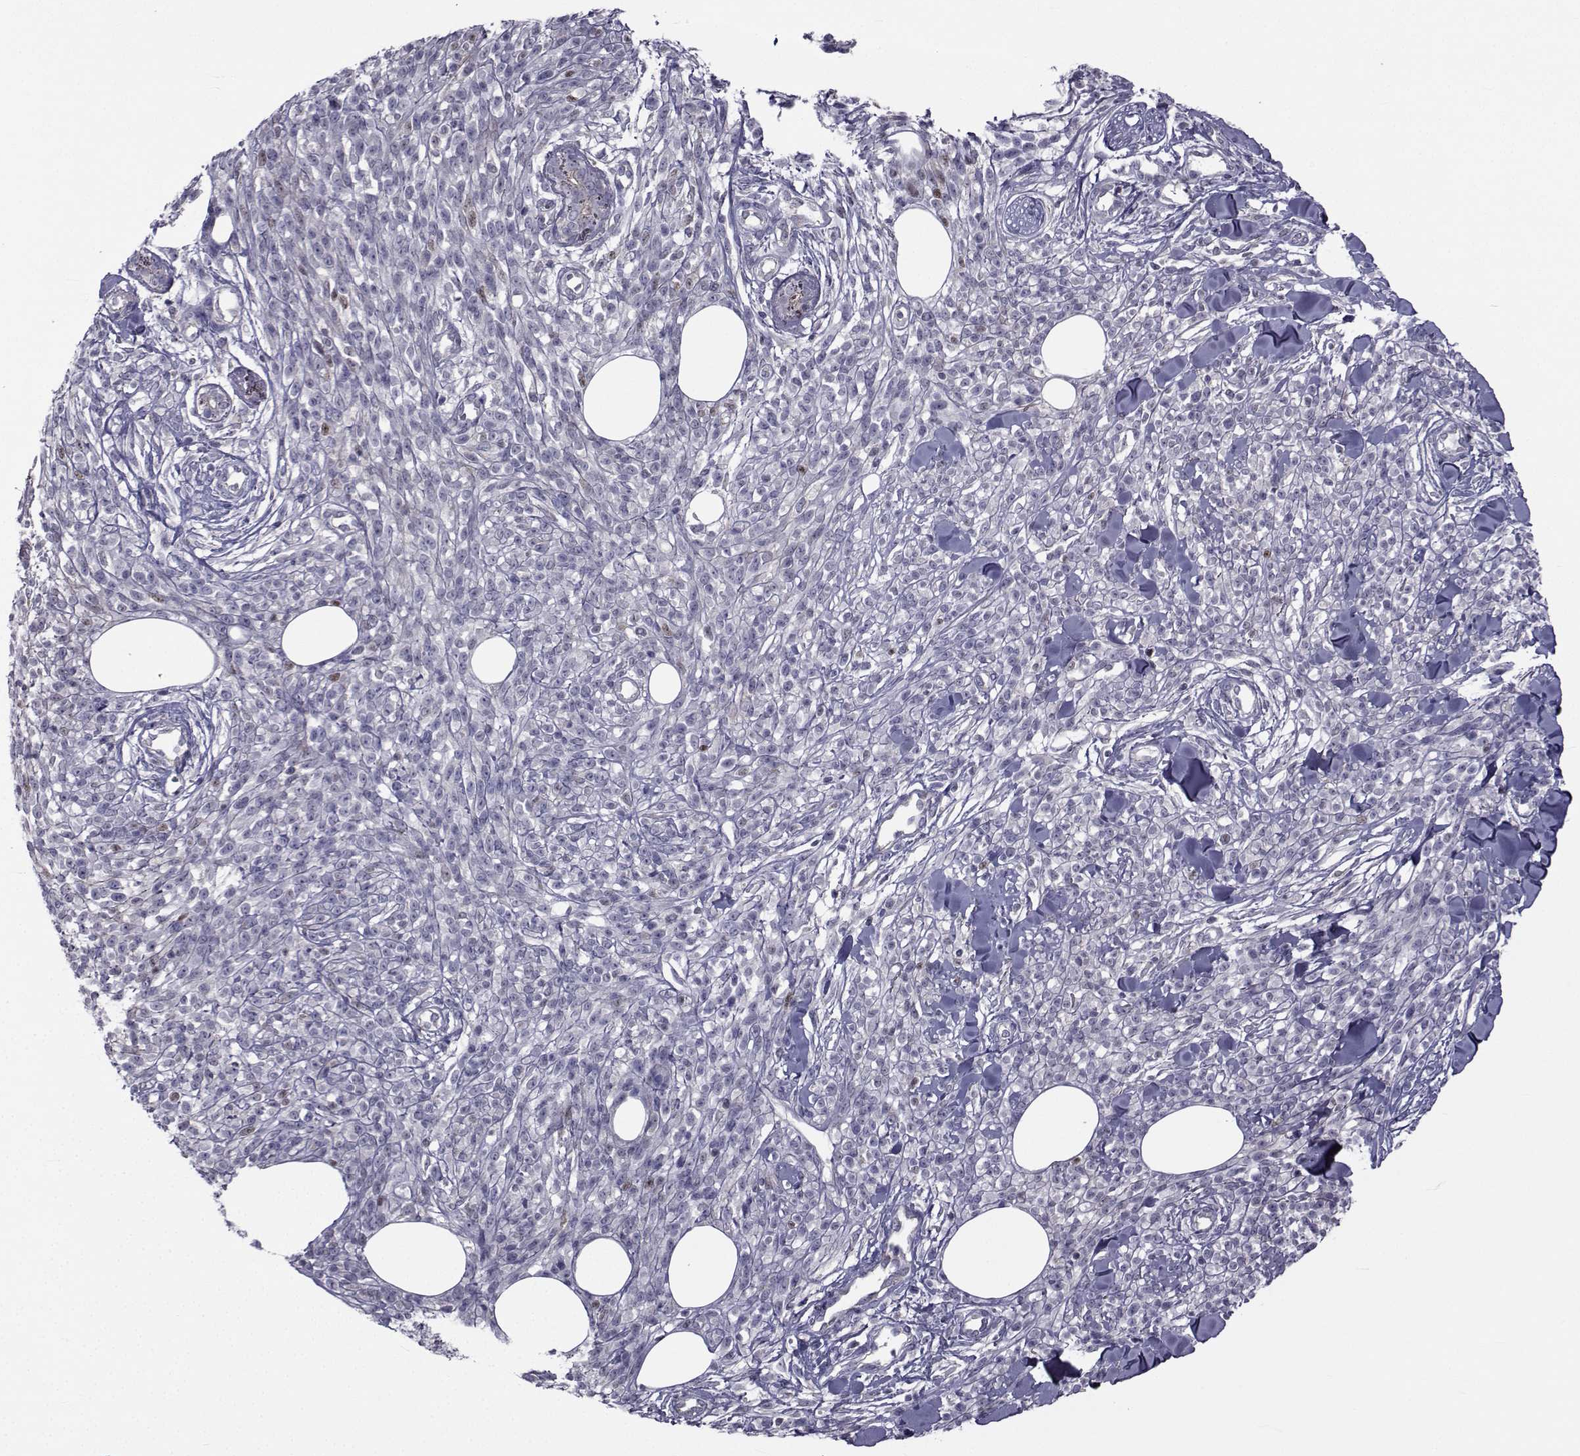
{"staining": {"intensity": "negative", "quantity": "none", "location": "none"}, "tissue": "melanoma", "cell_type": "Tumor cells", "image_type": "cancer", "snomed": [{"axis": "morphology", "description": "Malignant melanoma, NOS"}, {"axis": "topography", "description": "Skin"}, {"axis": "topography", "description": "Skin of trunk"}], "caption": "The histopathology image exhibits no significant positivity in tumor cells of malignant melanoma.", "gene": "SLC30A10", "patient": {"sex": "male", "age": 74}}